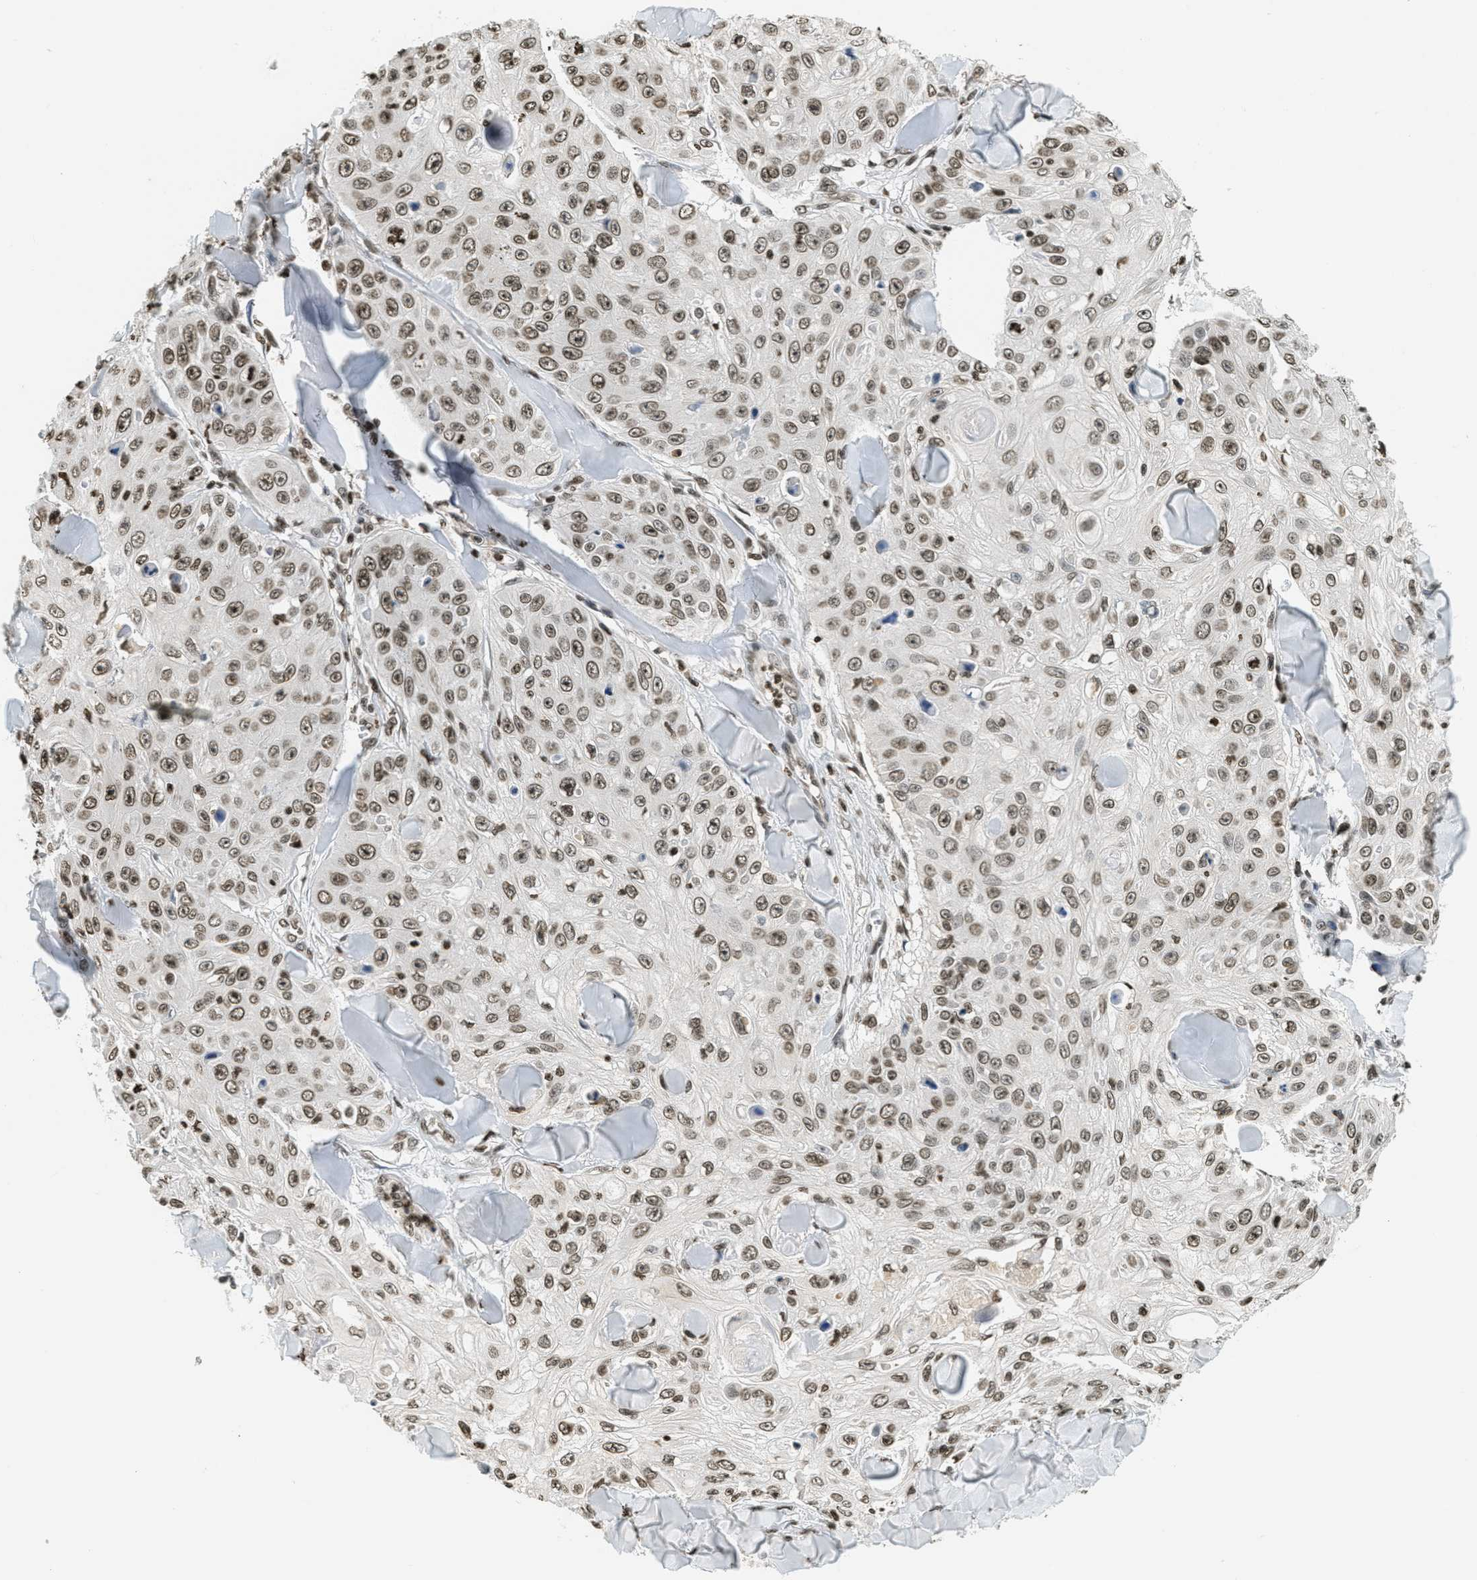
{"staining": {"intensity": "moderate", "quantity": ">75%", "location": "nuclear"}, "tissue": "skin cancer", "cell_type": "Tumor cells", "image_type": "cancer", "snomed": [{"axis": "morphology", "description": "Squamous cell carcinoma, NOS"}, {"axis": "topography", "description": "Skin"}], "caption": "Immunohistochemical staining of human skin cancer exhibits moderate nuclear protein staining in about >75% of tumor cells.", "gene": "LDB2", "patient": {"sex": "male", "age": 86}}